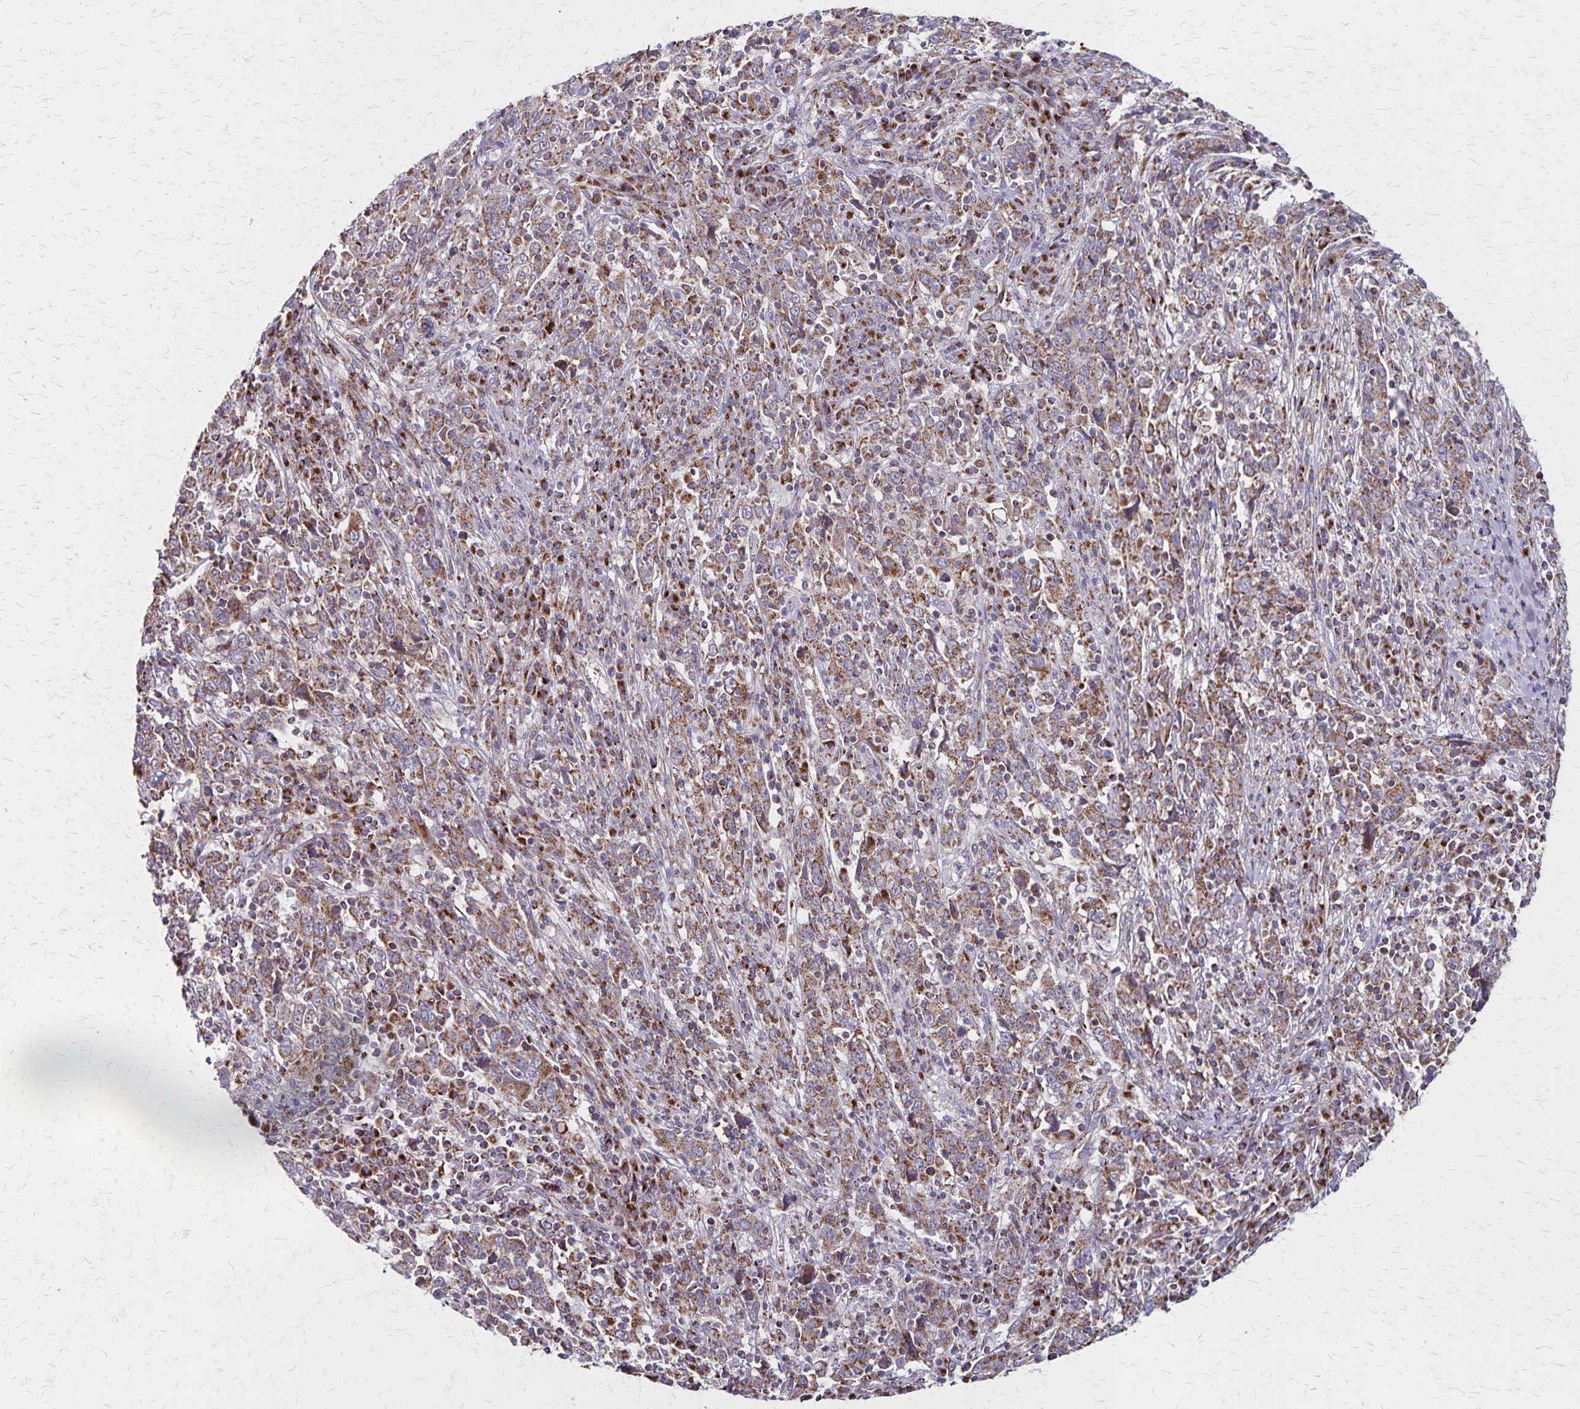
{"staining": {"intensity": "moderate", "quantity": ">75%", "location": "cytoplasmic/membranous"}, "tissue": "cervical cancer", "cell_type": "Tumor cells", "image_type": "cancer", "snomed": [{"axis": "morphology", "description": "Squamous cell carcinoma, NOS"}, {"axis": "topography", "description": "Cervix"}], "caption": "Protein positivity by immunohistochemistry exhibits moderate cytoplasmic/membranous staining in approximately >75% of tumor cells in cervical squamous cell carcinoma.", "gene": "NFS1", "patient": {"sex": "female", "age": 46}}